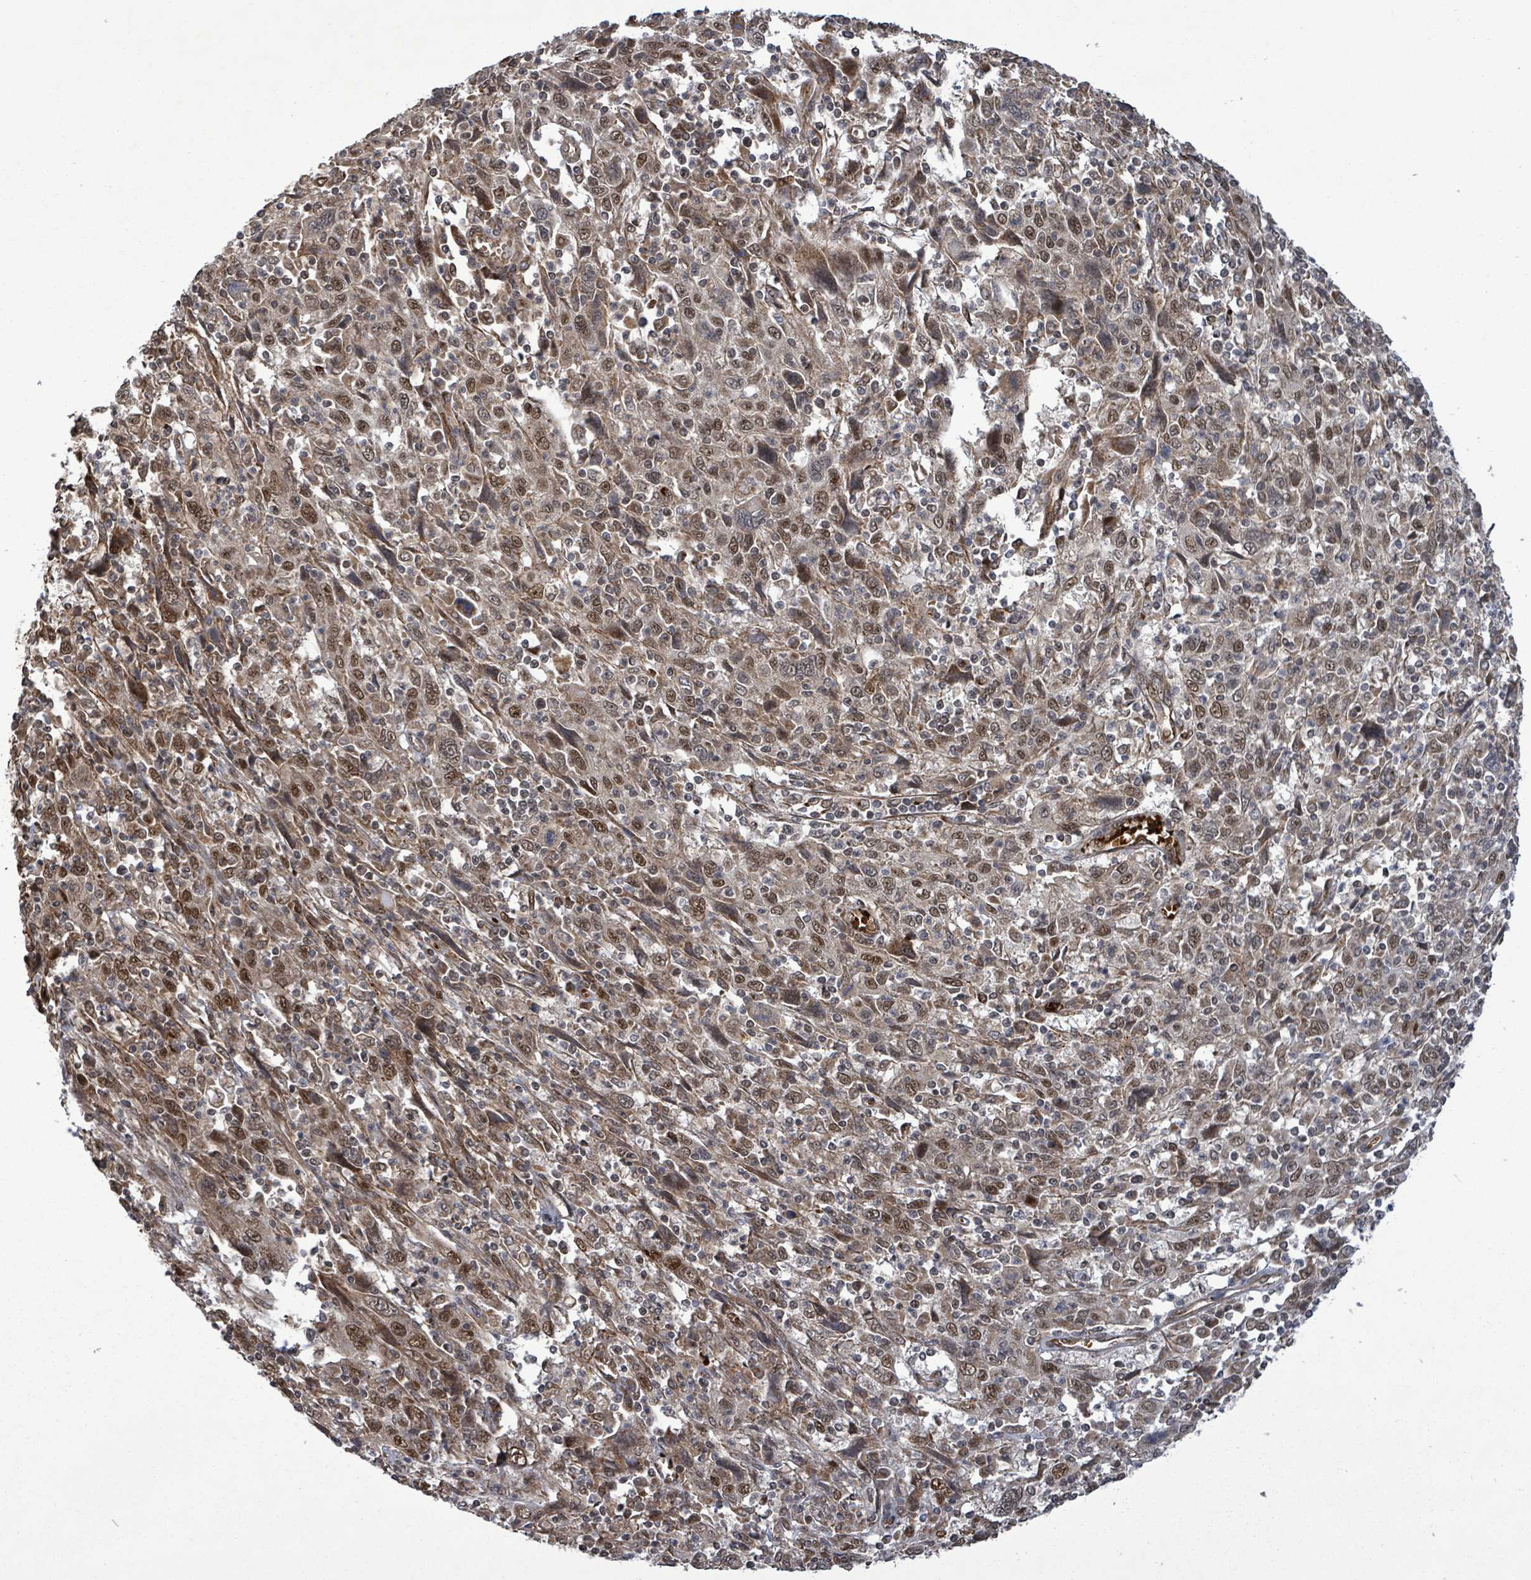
{"staining": {"intensity": "moderate", "quantity": ">75%", "location": "nuclear"}, "tissue": "cervical cancer", "cell_type": "Tumor cells", "image_type": "cancer", "snomed": [{"axis": "morphology", "description": "Squamous cell carcinoma, NOS"}, {"axis": "topography", "description": "Cervix"}], "caption": "There is medium levels of moderate nuclear expression in tumor cells of squamous cell carcinoma (cervical), as demonstrated by immunohistochemical staining (brown color).", "gene": "PATZ1", "patient": {"sex": "female", "age": 46}}